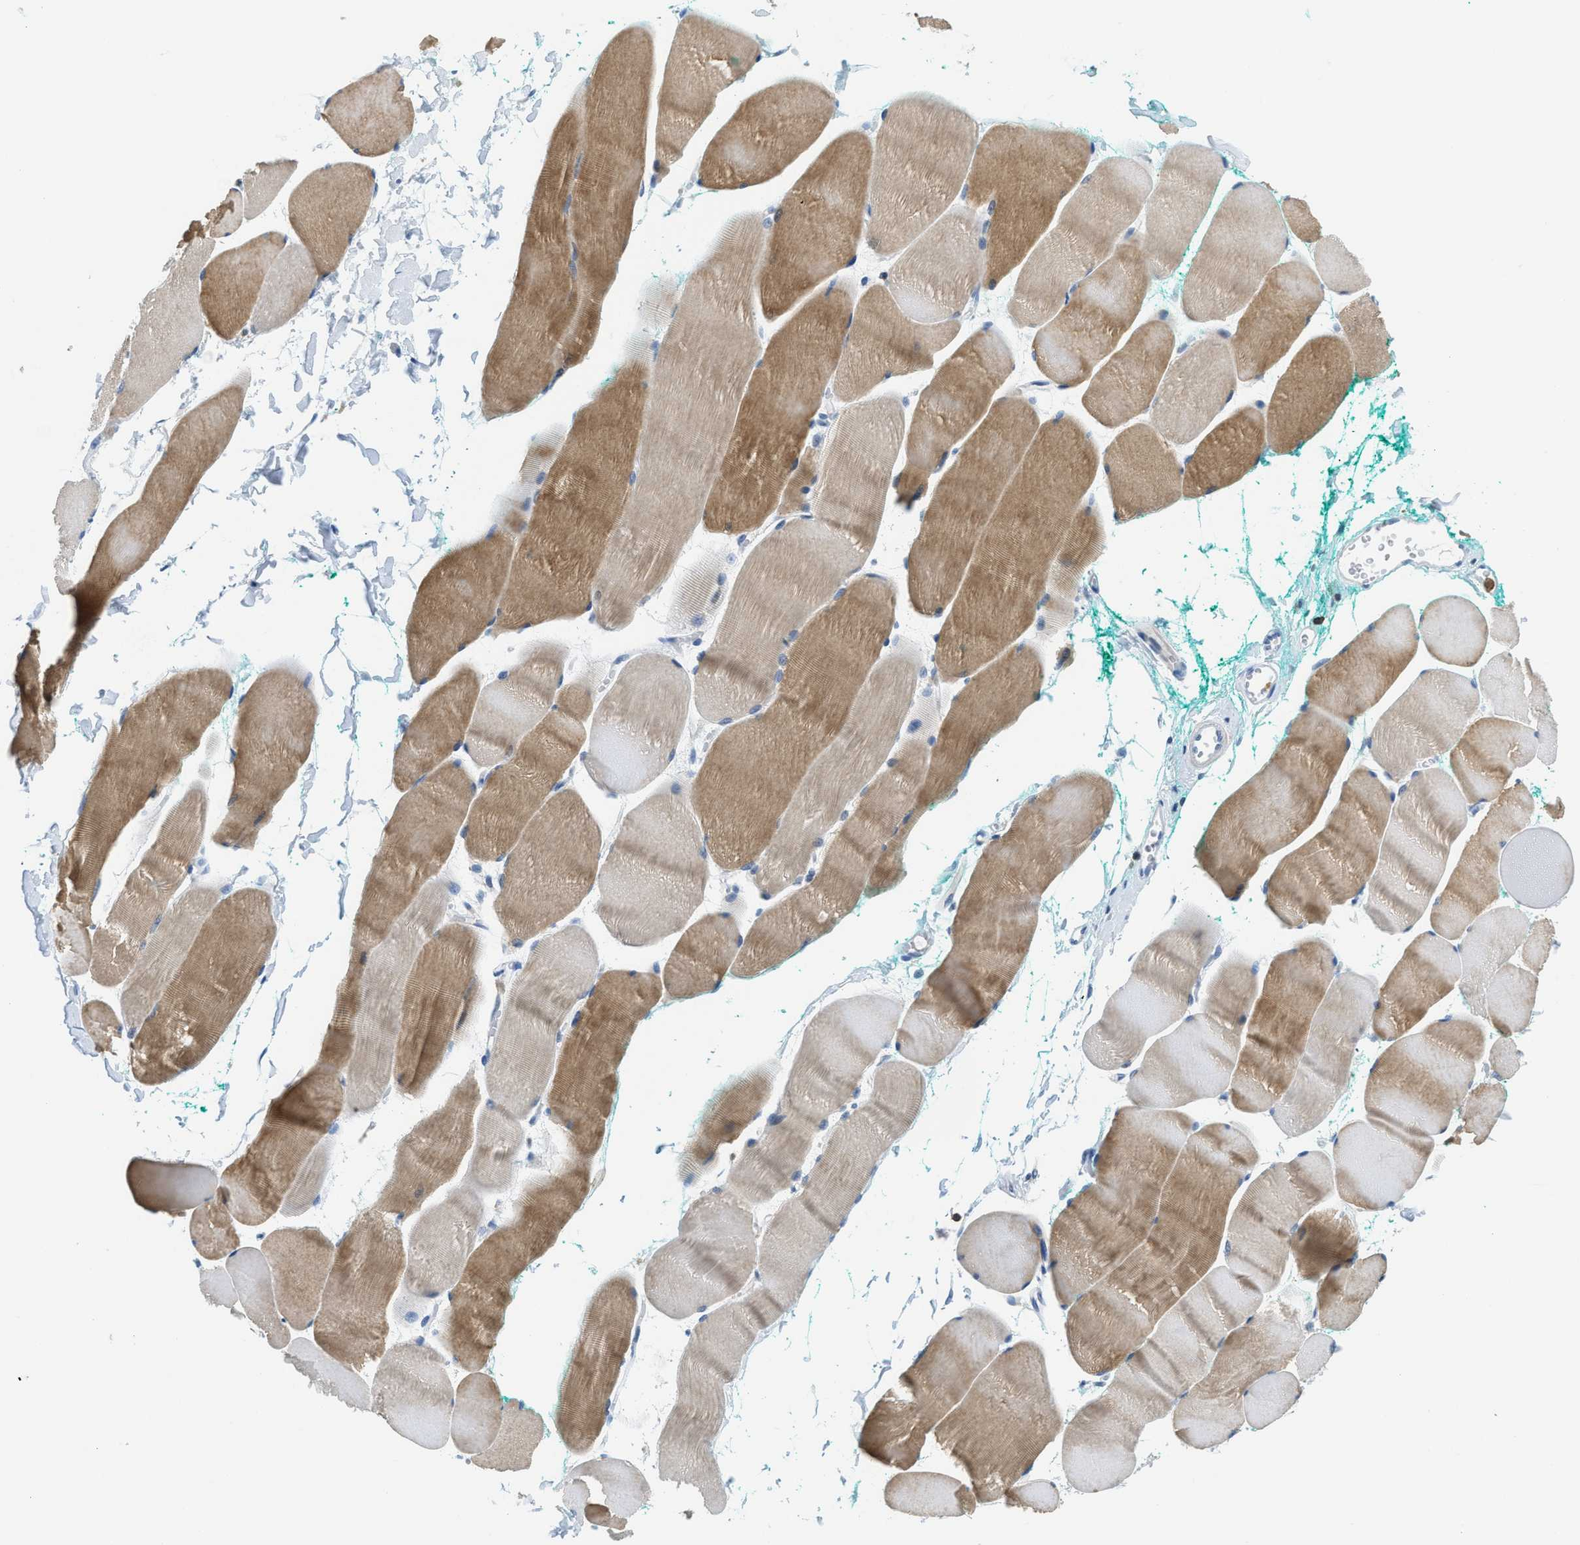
{"staining": {"intensity": "moderate", "quantity": "25%-75%", "location": "cytoplasmic/membranous"}, "tissue": "skeletal muscle", "cell_type": "Myocytes", "image_type": "normal", "snomed": [{"axis": "morphology", "description": "Normal tissue, NOS"}, {"axis": "morphology", "description": "Squamous cell carcinoma, NOS"}, {"axis": "topography", "description": "Skeletal muscle"}], "caption": "The immunohistochemical stain highlights moderate cytoplasmic/membranous staining in myocytes of normal skeletal muscle.", "gene": "FAM151A", "patient": {"sex": "male", "age": 51}}